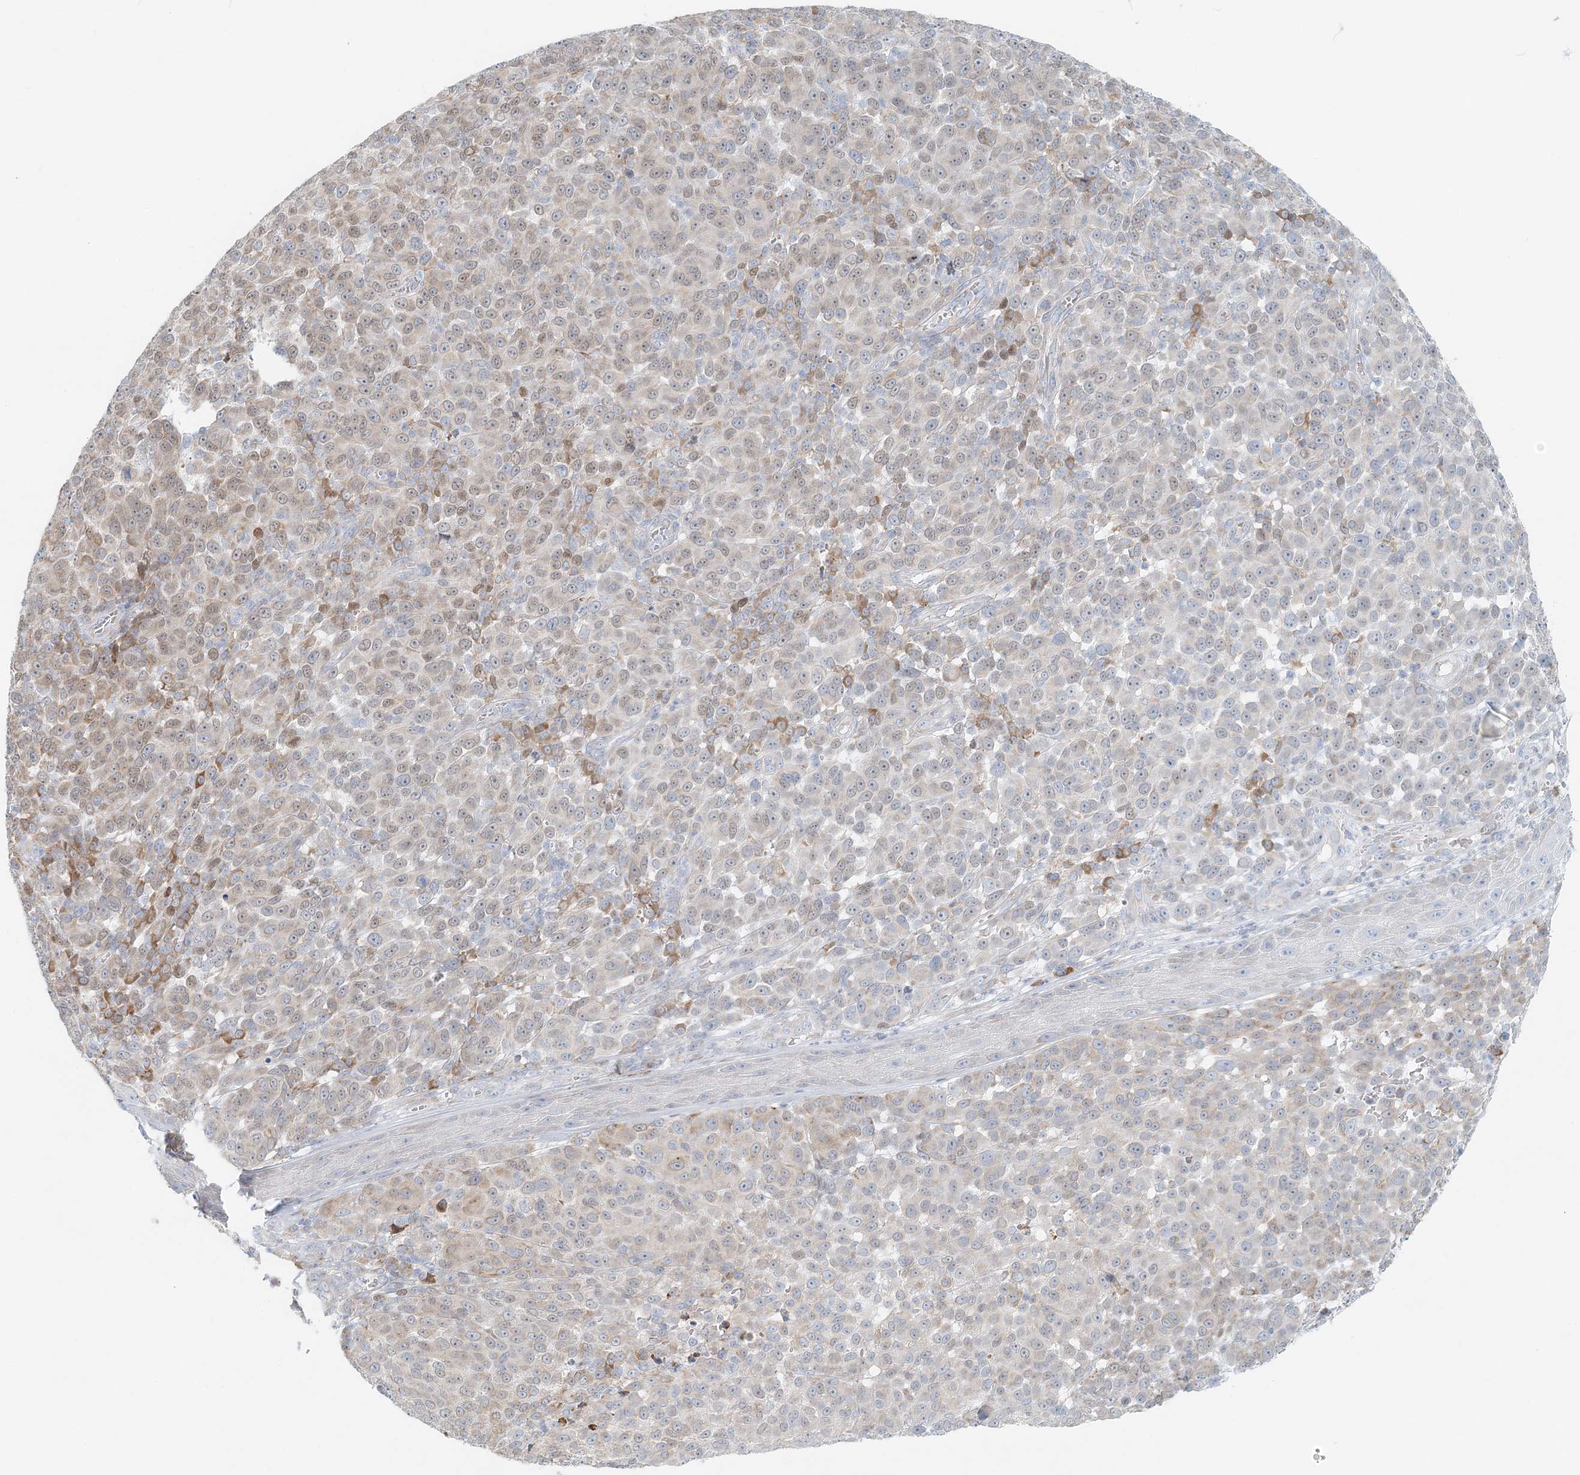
{"staining": {"intensity": "moderate", "quantity": "25%-75%", "location": "nuclear"}, "tissue": "melanoma", "cell_type": "Tumor cells", "image_type": "cancer", "snomed": [{"axis": "morphology", "description": "Malignant melanoma, NOS"}, {"axis": "topography", "description": "Skin"}], "caption": "IHC micrograph of neoplastic tissue: melanoma stained using IHC reveals medium levels of moderate protein expression localized specifically in the nuclear of tumor cells, appearing as a nuclear brown color.", "gene": "STK11IP", "patient": {"sex": "male", "age": 49}}